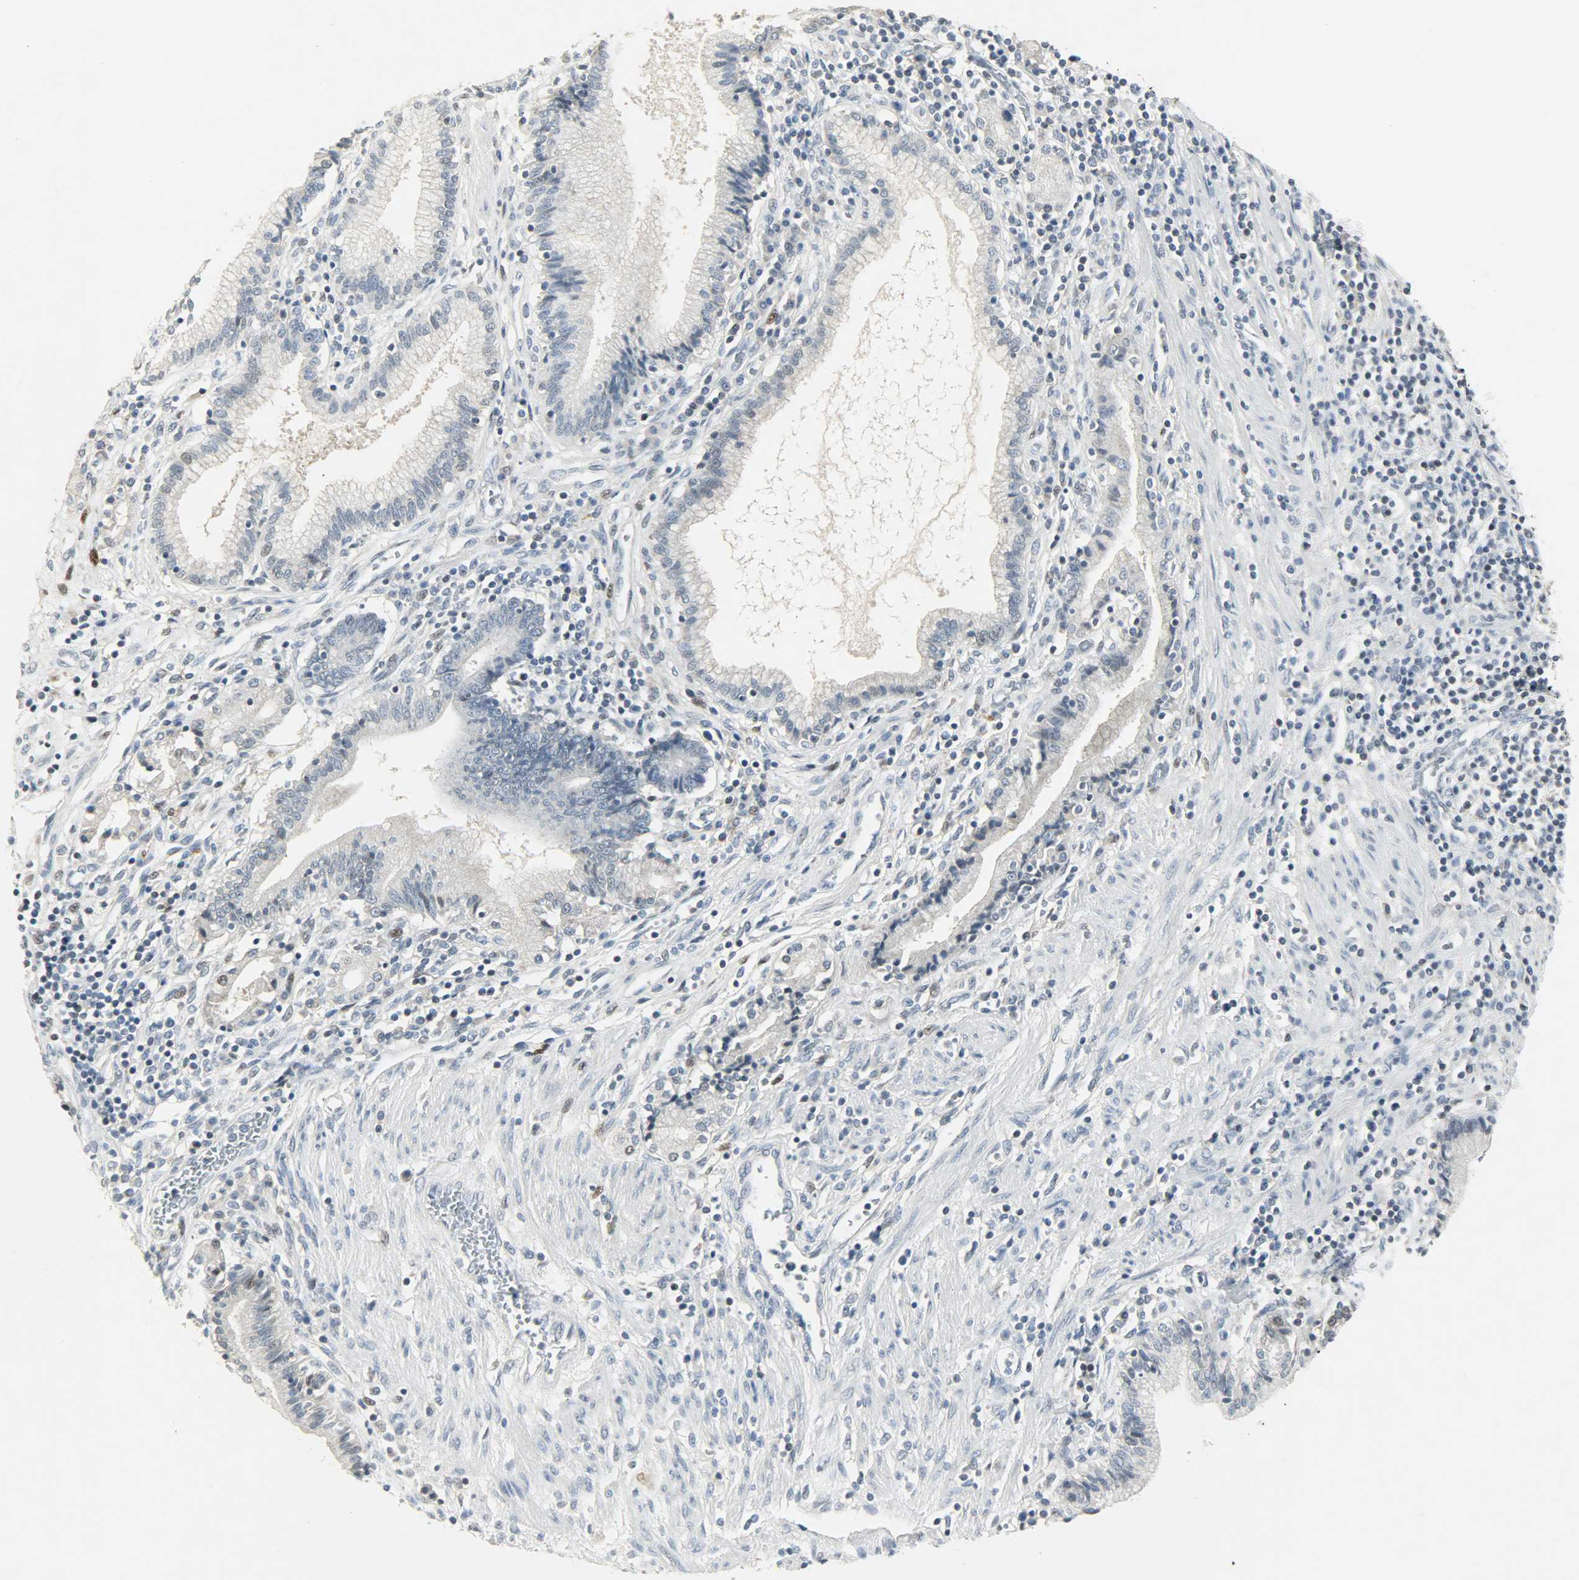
{"staining": {"intensity": "weak", "quantity": "25%-75%", "location": "cytoplasmic/membranous,nuclear"}, "tissue": "pancreatic cancer", "cell_type": "Tumor cells", "image_type": "cancer", "snomed": [{"axis": "morphology", "description": "Adenocarcinoma, NOS"}, {"axis": "topography", "description": "Pancreas"}], "caption": "IHC of human pancreatic cancer reveals low levels of weak cytoplasmic/membranous and nuclear staining in approximately 25%-75% of tumor cells. (DAB IHC, brown staining for protein, blue staining for nuclei).", "gene": "CAMK4", "patient": {"sex": "female", "age": 48}}